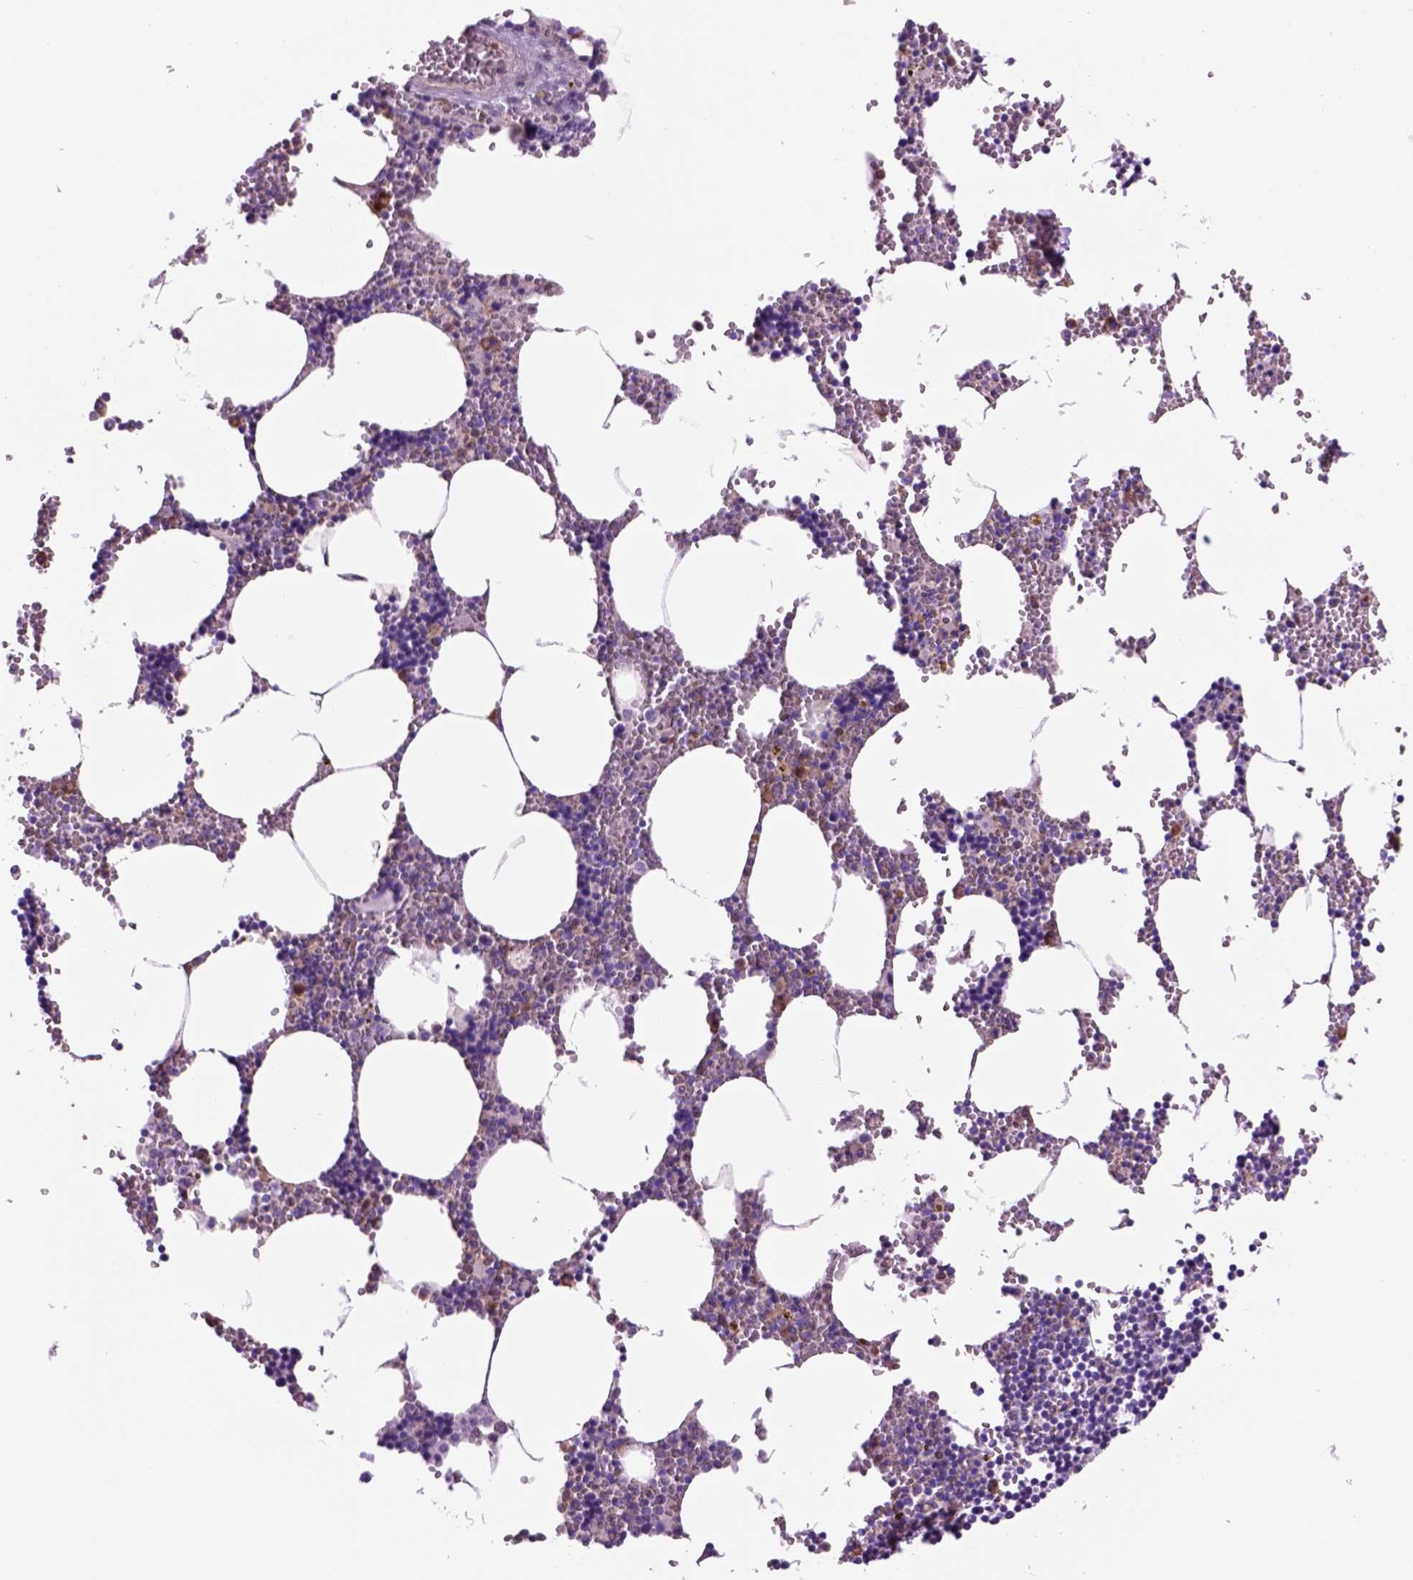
{"staining": {"intensity": "strong", "quantity": "<25%", "location": "cytoplasmic/membranous"}, "tissue": "bone marrow", "cell_type": "Hematopoietic cells", "image_type": "normal", "snomed": [{"axis": "morphology", "description": "Normal tissue, NOS"}, {"axis": "topography", "description": "Bone marrow"}], "caption": "High-power microscopy captured an IHC histopathology image of normal bone marrow, revealing strong cytoplasmic/membranous positivity in about <25% of hematopoietic cells.", "gene": "PIAS3", "patient": {"sex": "male", "age": 54}}